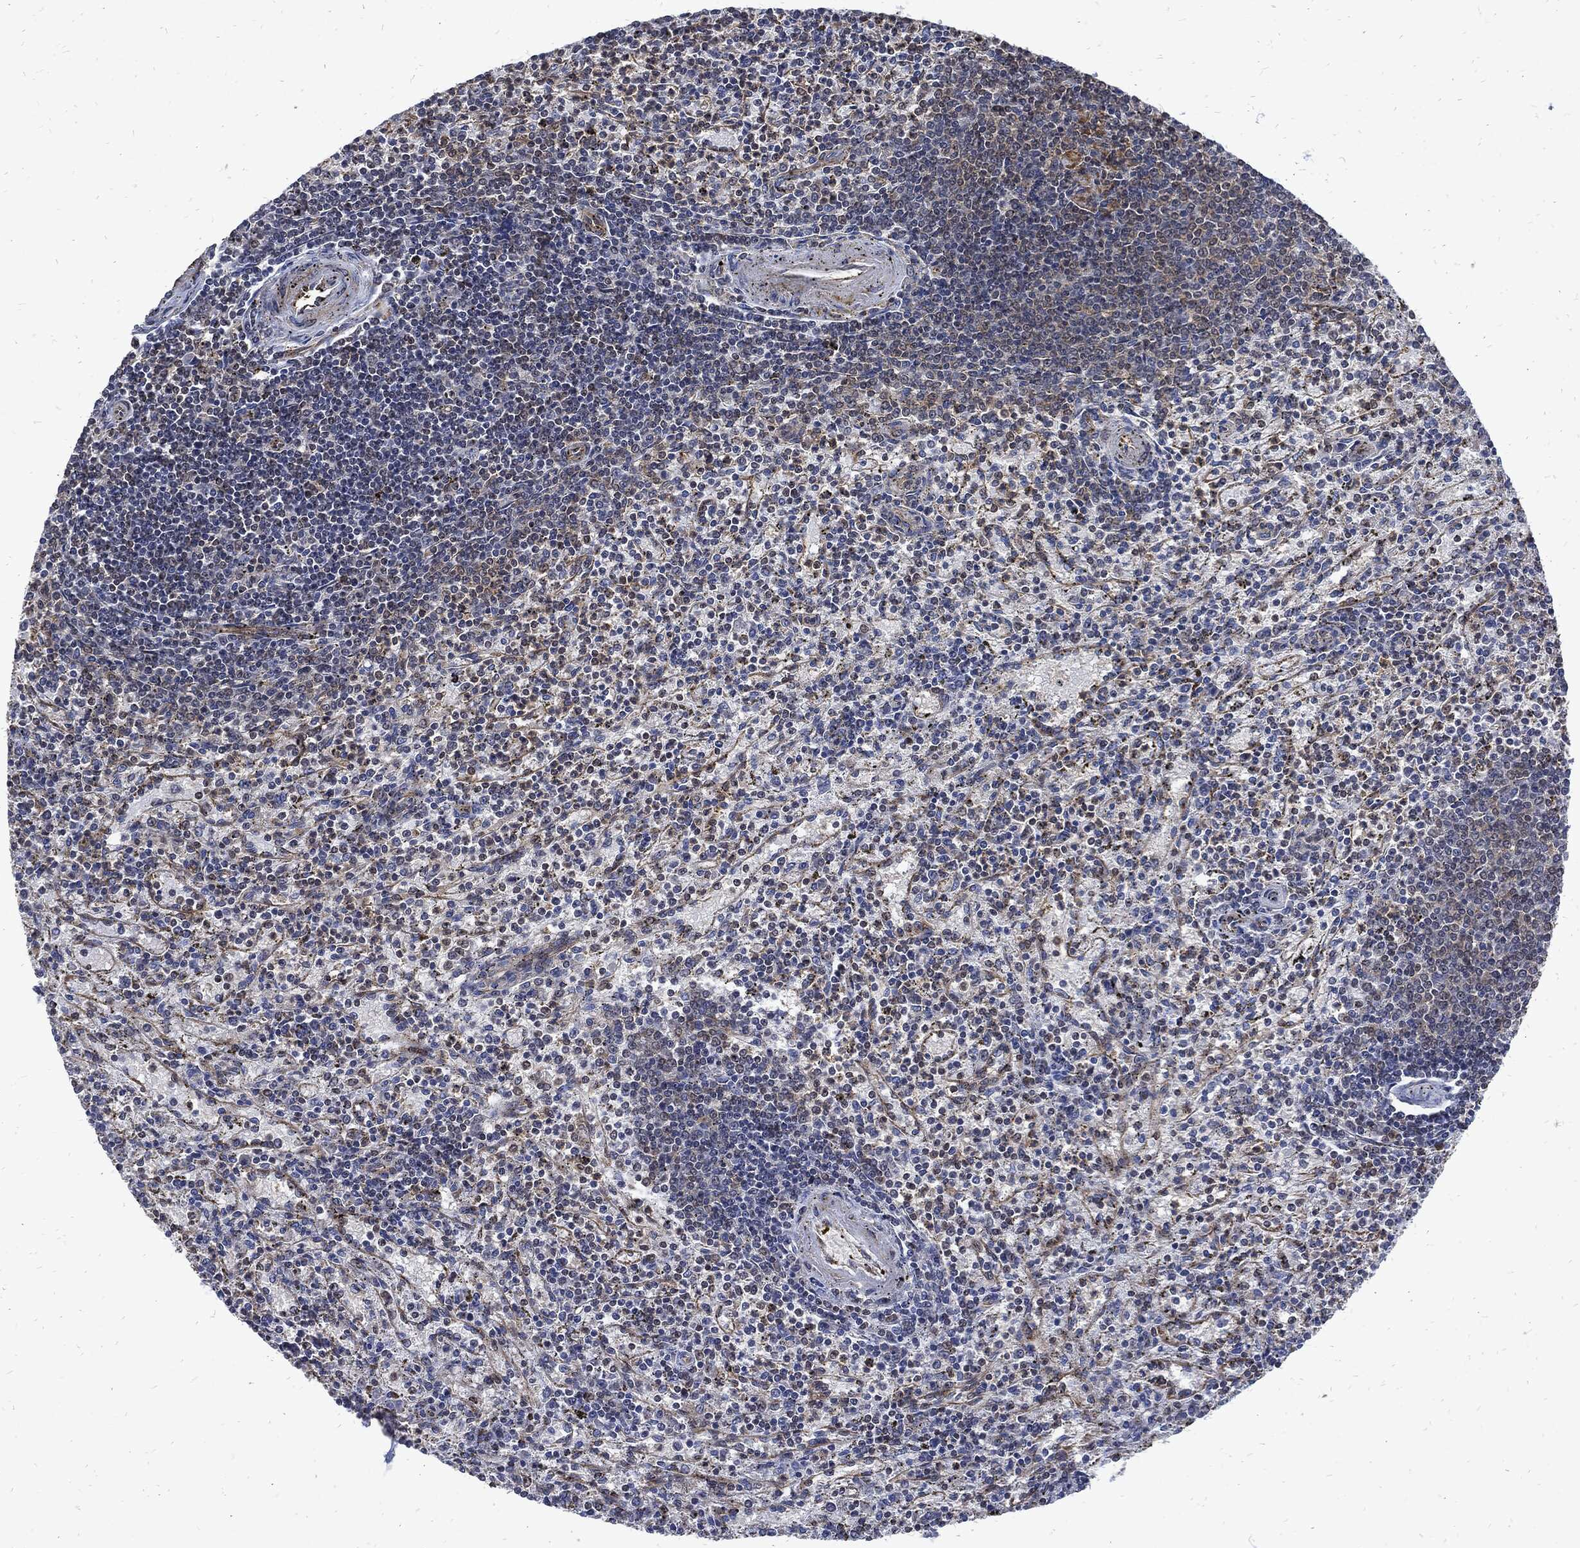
{"staining": {"intensity": "negative", "quantity": "none", "location": "none"}, "tissue": "spleen", "cell_type": "Cells in red pulp", "image_type": "normal", "snomed": [{"axis": "morphology", "description": "Normal tissue, NOS"}, {"axis": "topography", "description": "Spleen"}], "caption": "A high-resolution micrograph shows immunohistochemistry staining of normal spleen, which shows no significant expression in cells in red pulp. (Brightfield microscopy of DAB immunohistochemistry (IHC) at high magnification).", "gene": "DCTN1", "patient": {"sex": "female", "age": 37}}